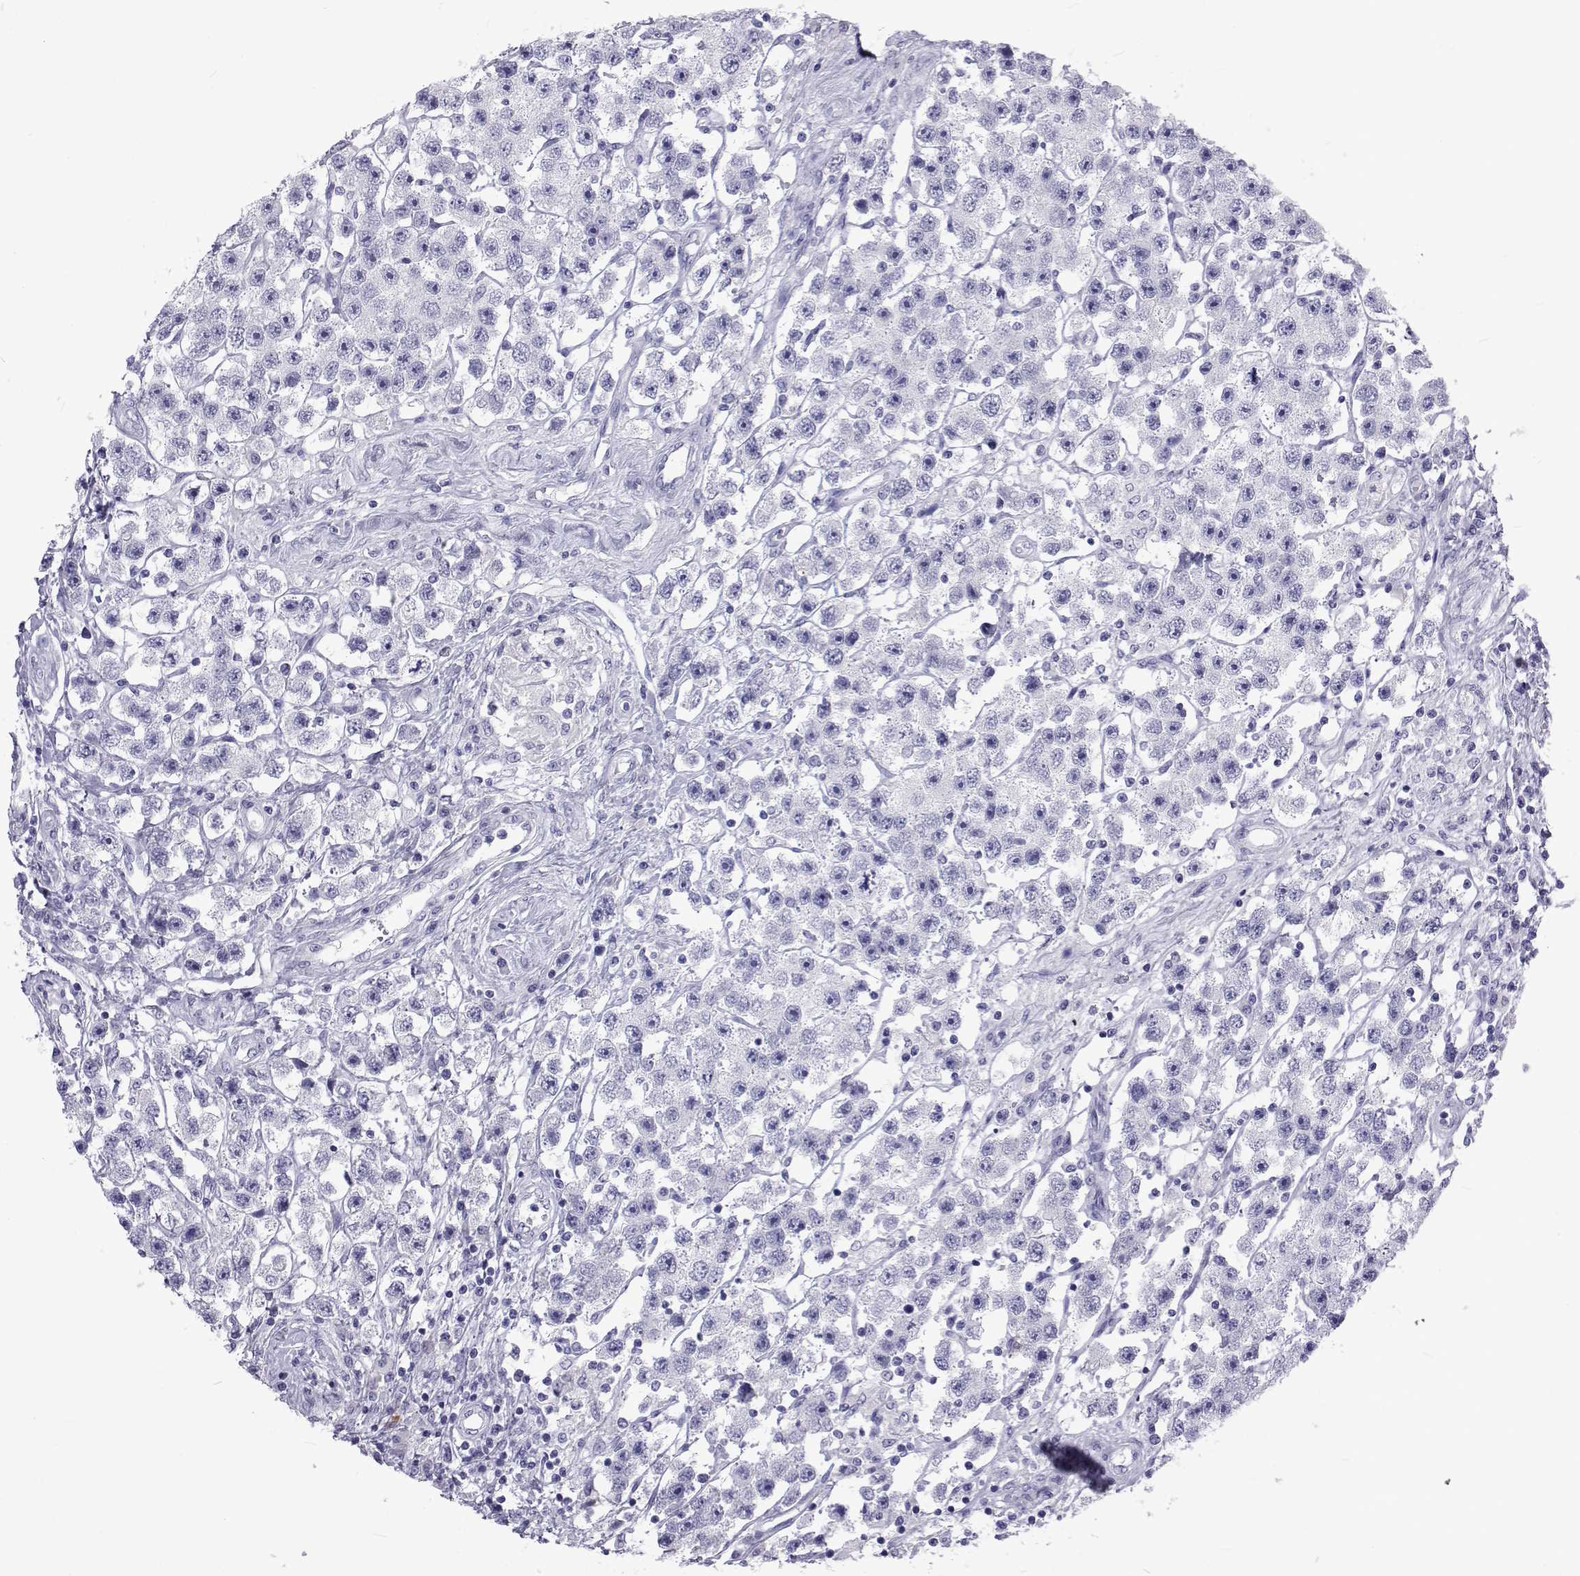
{"staining": {"intensity": "negative", "quantity": "none", "location": "none"}, "tissue": "testis cancer", "cell_type": "Tumor cells", "image_type": "cancer", "snomed": [{"axis": "morphology", "description": "Seminoma, NOS"}, {"axis": "topography", "description": "Testis"}], "caption": "Immunohistochemistry (IHC) photomicrograph of seminoma (testis) stained for a protein (brown), which exhibits no staining in tumor cells.", "gene": "NPR3", "patient": {"sex": "male", "age": 45}}